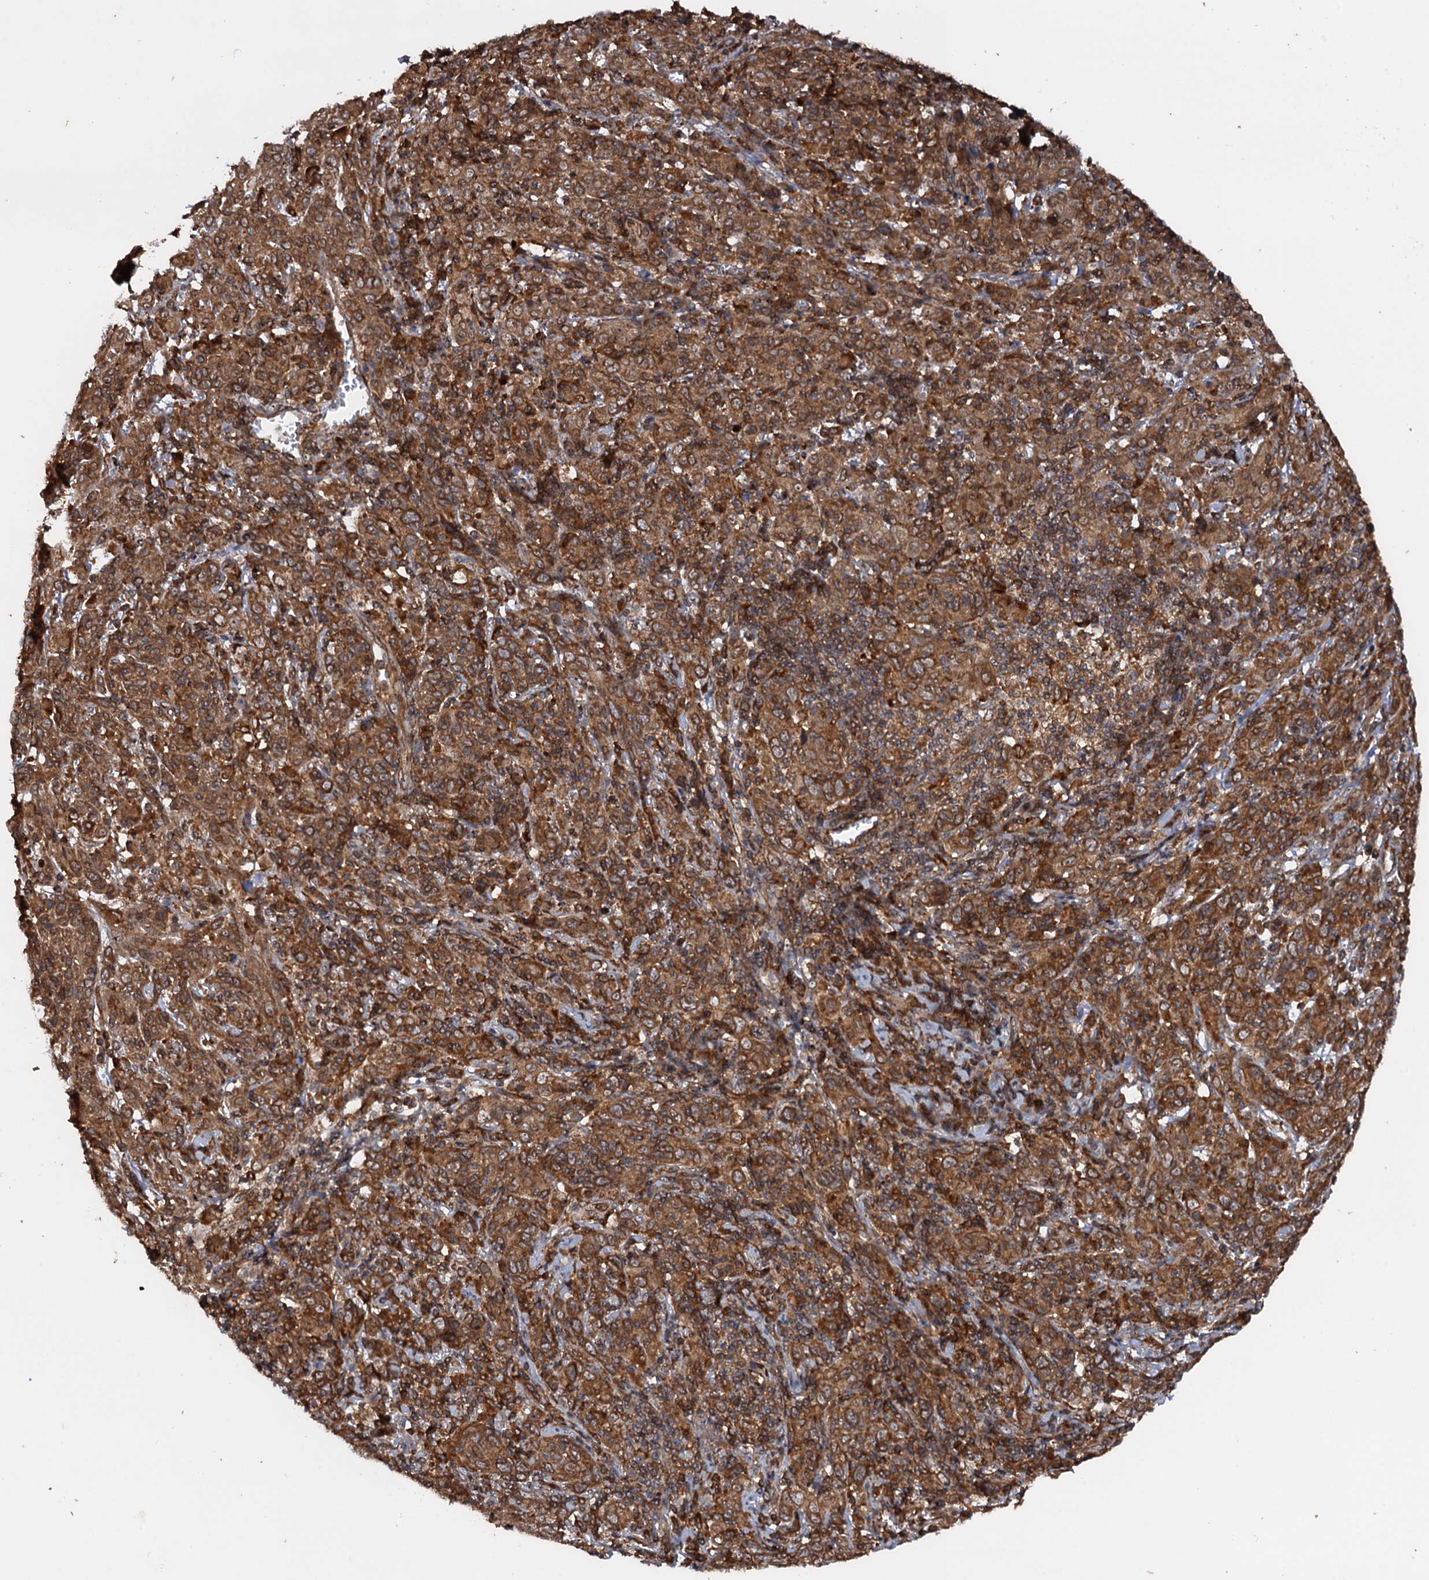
{"staining": {"intensity": "strong", "quantity": ">75%", "location": "cytoplasmic/membranous"}, "tissue": "cervical cancer", "cell_type": "Tumor cells", "image_type": "cancer", "snomed": [{"axis": "morphology", "description": "Squamous cell carcinoma, NOS"}, {"axis": "topography", "description": "Cervix"}], "caption": "This image reveals immunohistochemistry (IHC) staining of human cervical cancer, with high strong cytoplasmic/membranous staining in approximately >75% of tumor cells.", "gene": "BORA", "patient": {"sex": "female", "age": 67}}